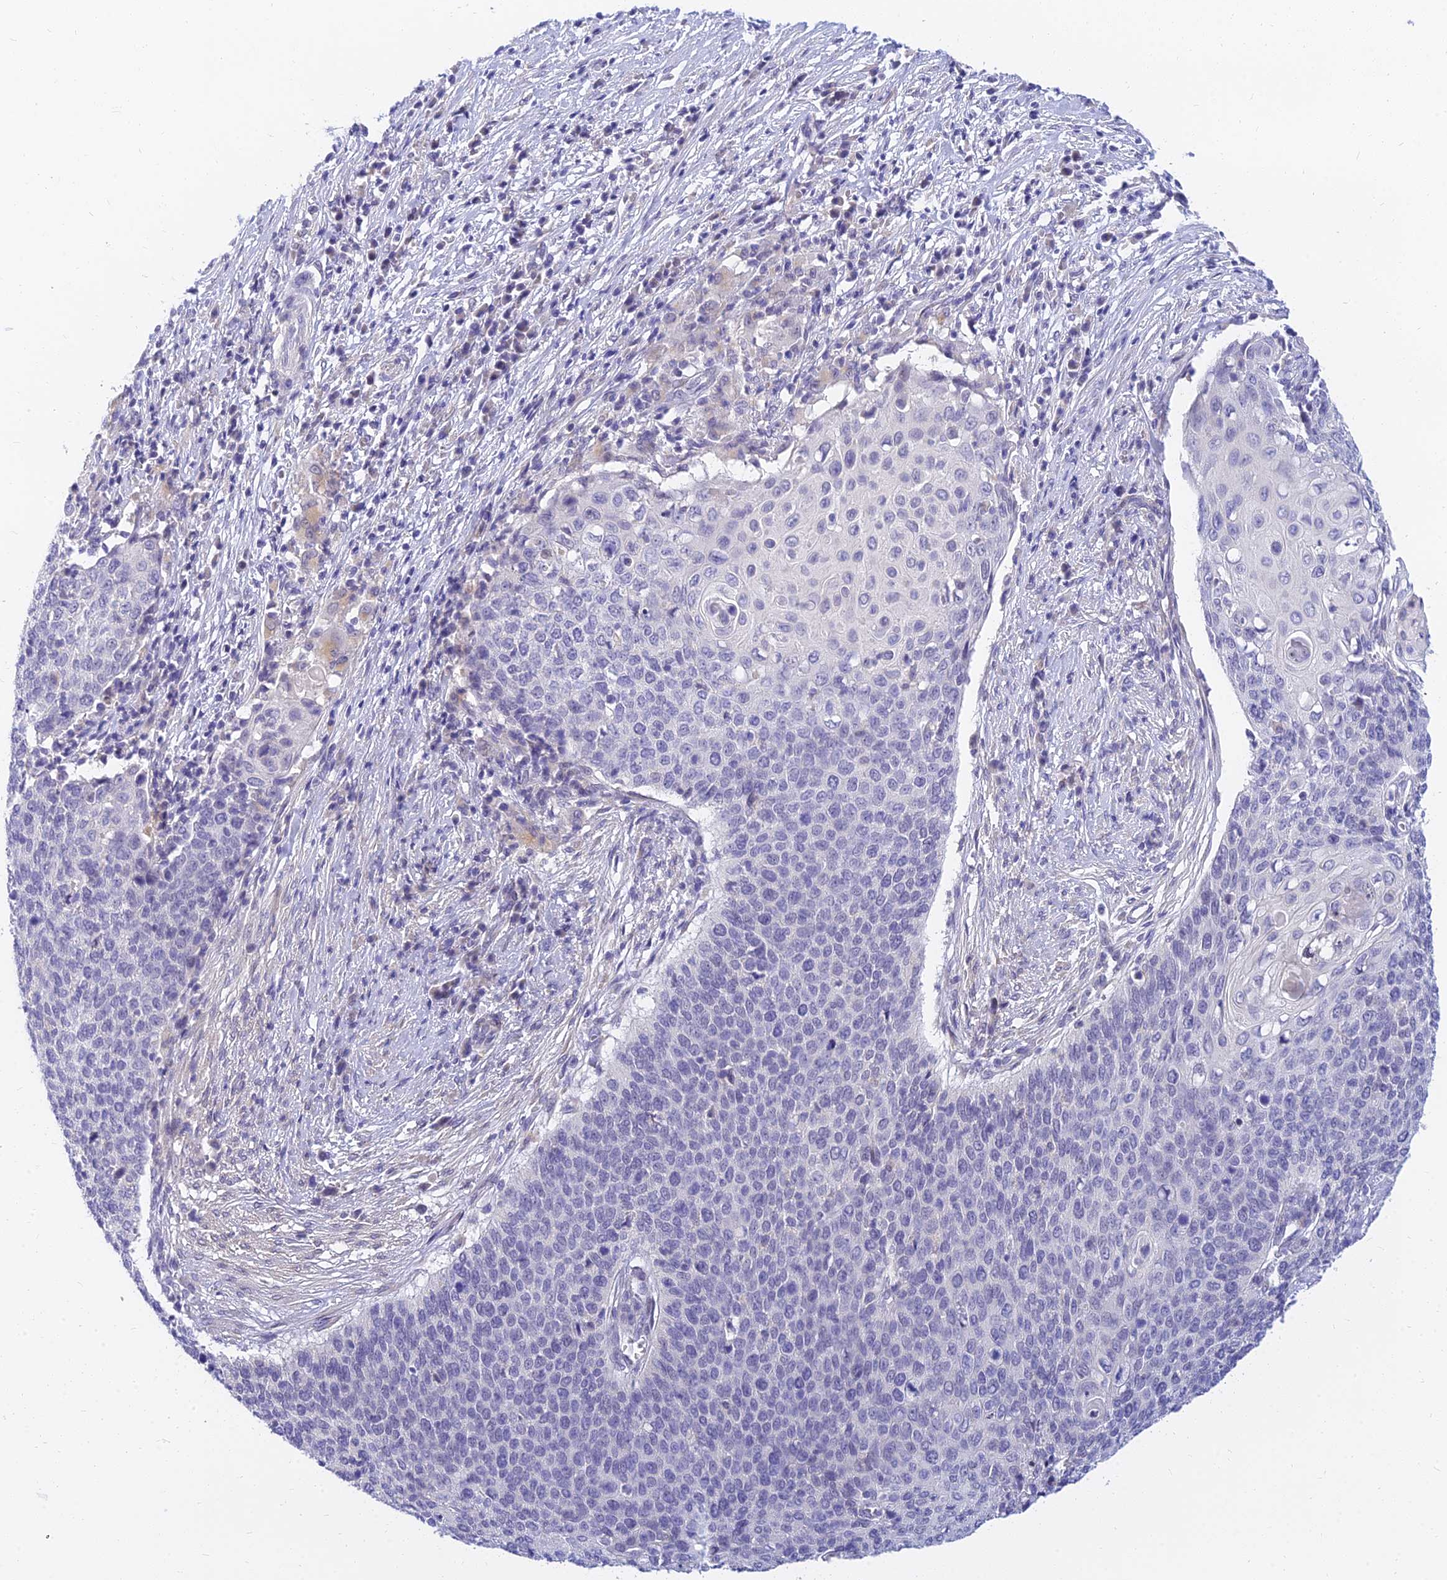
{"staining": {"intensity": "negative", "quantity": "none", "location": "none"}, "tissue": "cervical cancer", "cell_type": "Tumor cells", "image_type": "cancer", "snomed": [{"axis": "morphology", "description": "Squamous cell carcinoma, NOS"}, {"axis": "topography", "description": "Cervix"}], "caption": "Immunohistochemical staining of cervical squamous cell carcinoma displays no significant positivity in tumor cells.", "gene": "TMEM161B", "patient": {"sex": "female", "age": 39}}